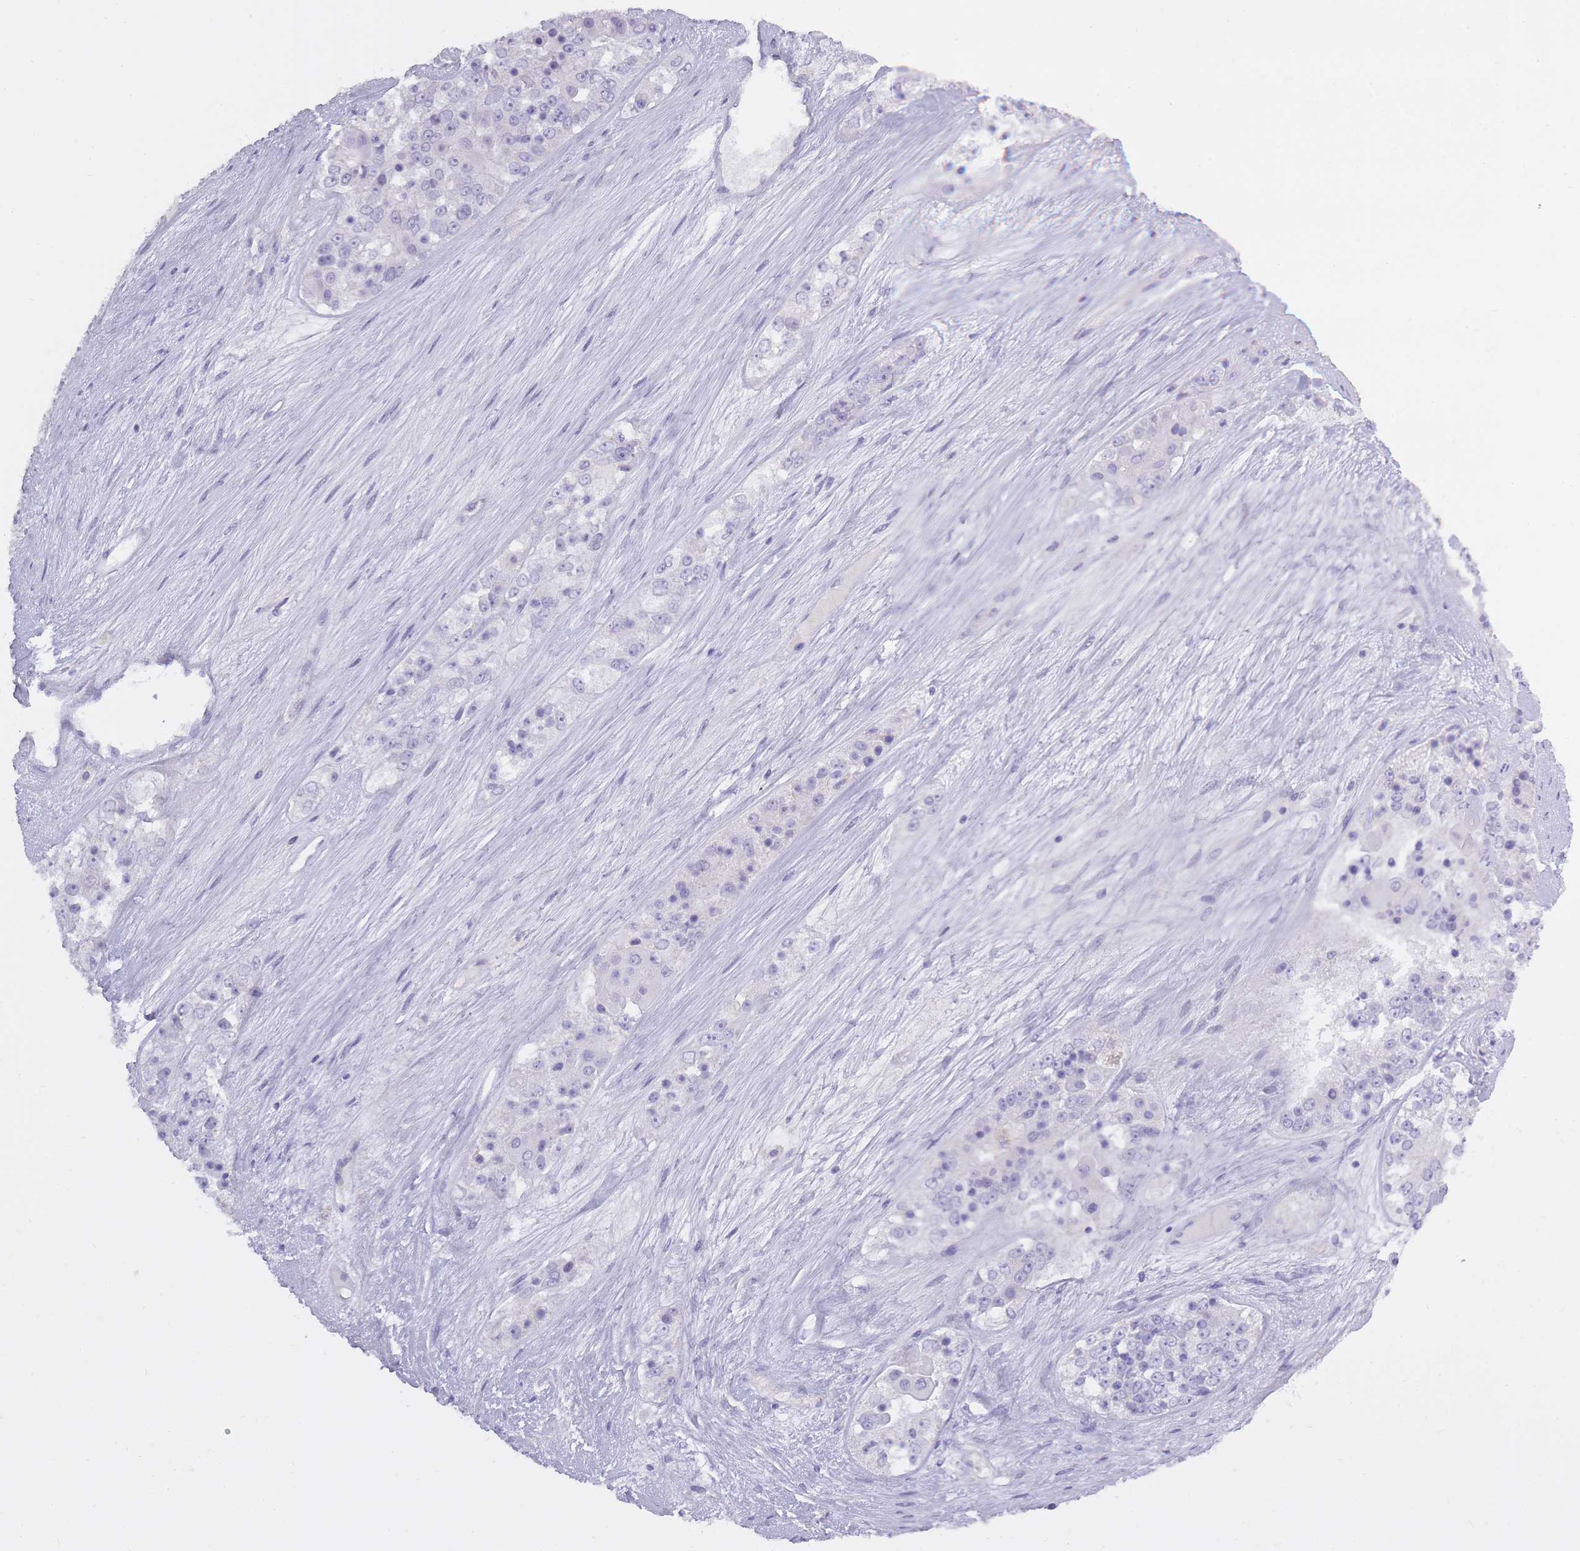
{"staining": {"intensity": "negative", "quantity": "none", "location": "none"}, "tissue": "ovarian cancer", "cell_type": "Tumor cells", "image_type": "cancer", "snomed": [{"axis": "morphology", "description": "Carcinoma, endometroid"}, {"axis": "topography", "description": "Ovary"}], "caption": "This is a histopathology image of immunohistochemistry (IHC) staining of ovarian endometroid carcinoma, which shows no positivity in tumor cells. The staining was performed using DAB to visualize the protein expression in brown, while the nuclei were stained in blue with hematoxylin (Magnification: 20x).", "gene": "BDKRB2", "patient": {"sex": "female", "age": 51}}